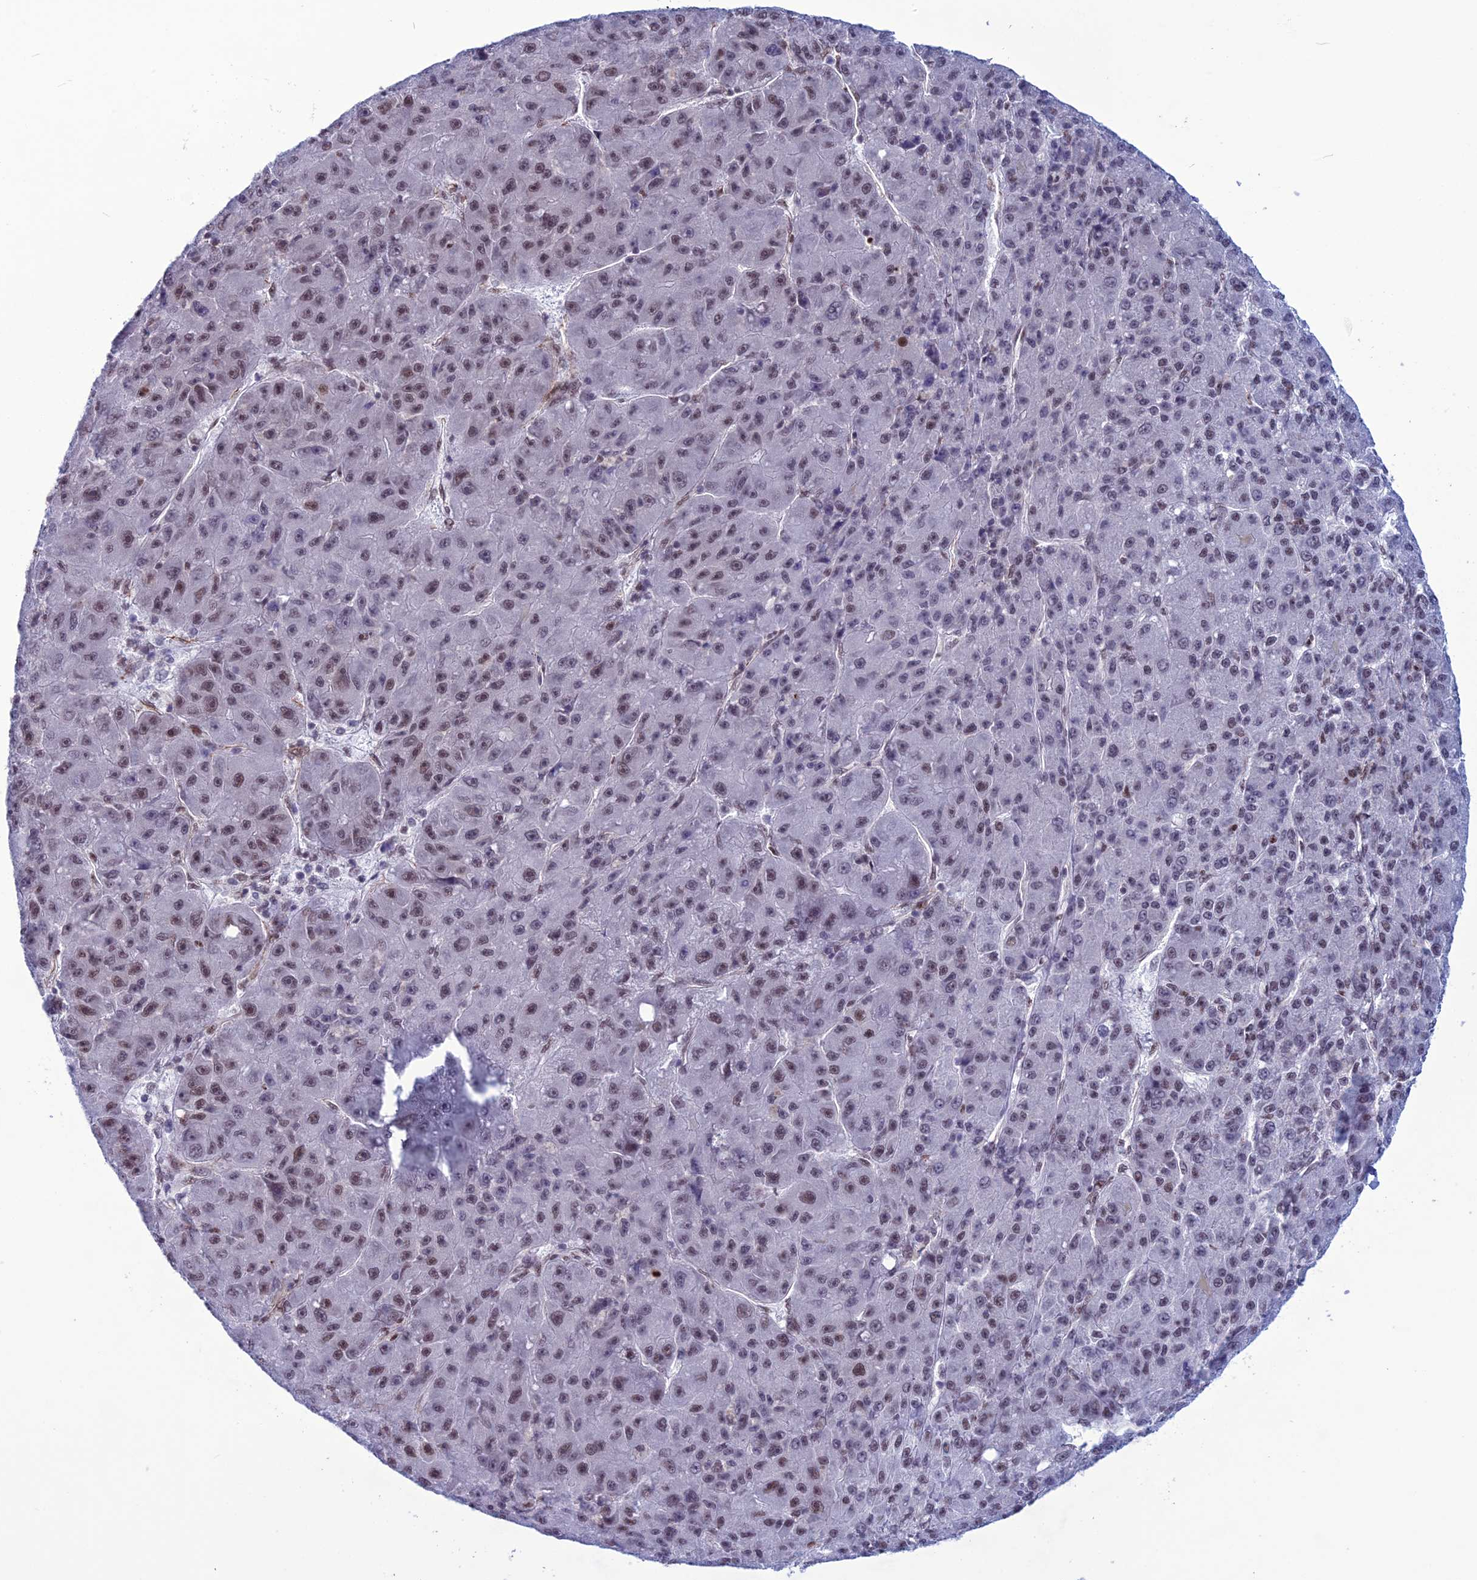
{"staining": {"intensity": "weak", "quantity": "25%-75%", "location": "nuclear"}, "tissue": "liver cancer", "cell_type": "Tumor cells", "image_type": "cancer", "snomed": [{"axis": "morphology", "description": "Carcinoma, Hepatocellular, NOS"}, {"axis": "topography", "description": "Liver"}], "caption": "About 25%-75% of tumor cells in liver cancer demonstrate weak nuclear protein expression as visualized by brown immunohistochemical staining.", "gene": "U2AF1", "patient": {"sex": "male", "age": 67}}